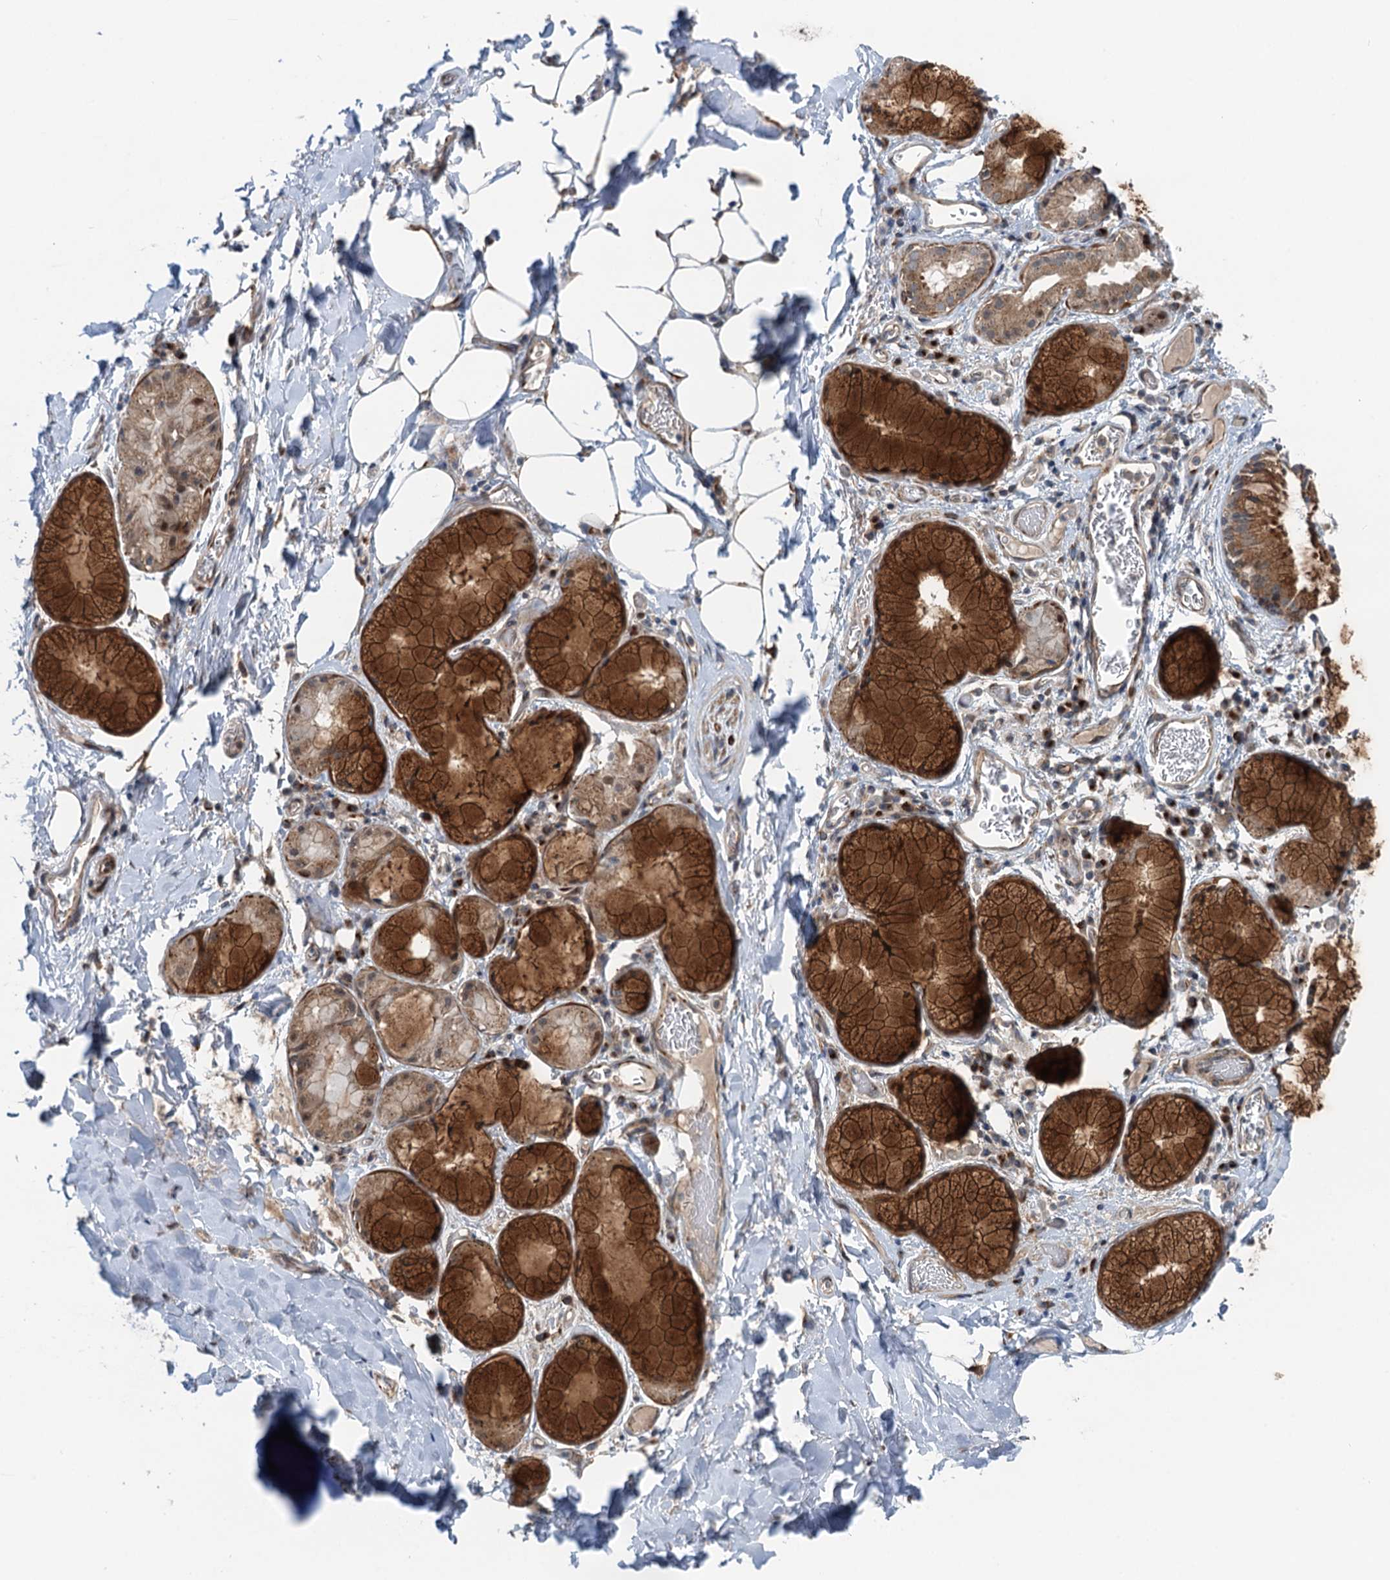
{"staining": {"intensity": "weak", "quantity": ">75%", "location": "cytoplasmic/membranous"}, "tissue": "adipose tissue", "cell_type": "Adipocytes", "image_type": "normal", "snomed": [{"axis": "morphology", "description": "Normal tissue, NOS"}, {"axis": "topography", "description": "Lymph node"}, {"axis": "topography", "description": "Cartilage tissue"}, {"axis": "topography", "description": "Bronchus"}], "caption": "Adipose tissue stained with IHC shows weak cytoplasmic/membranous staining in approximately >75% of adipocytes. (Brightfield microscopy of DAB IHC at high magnification).", "gene": "DYNC2I2", "patient": {"sex": "male", "age": 63}}